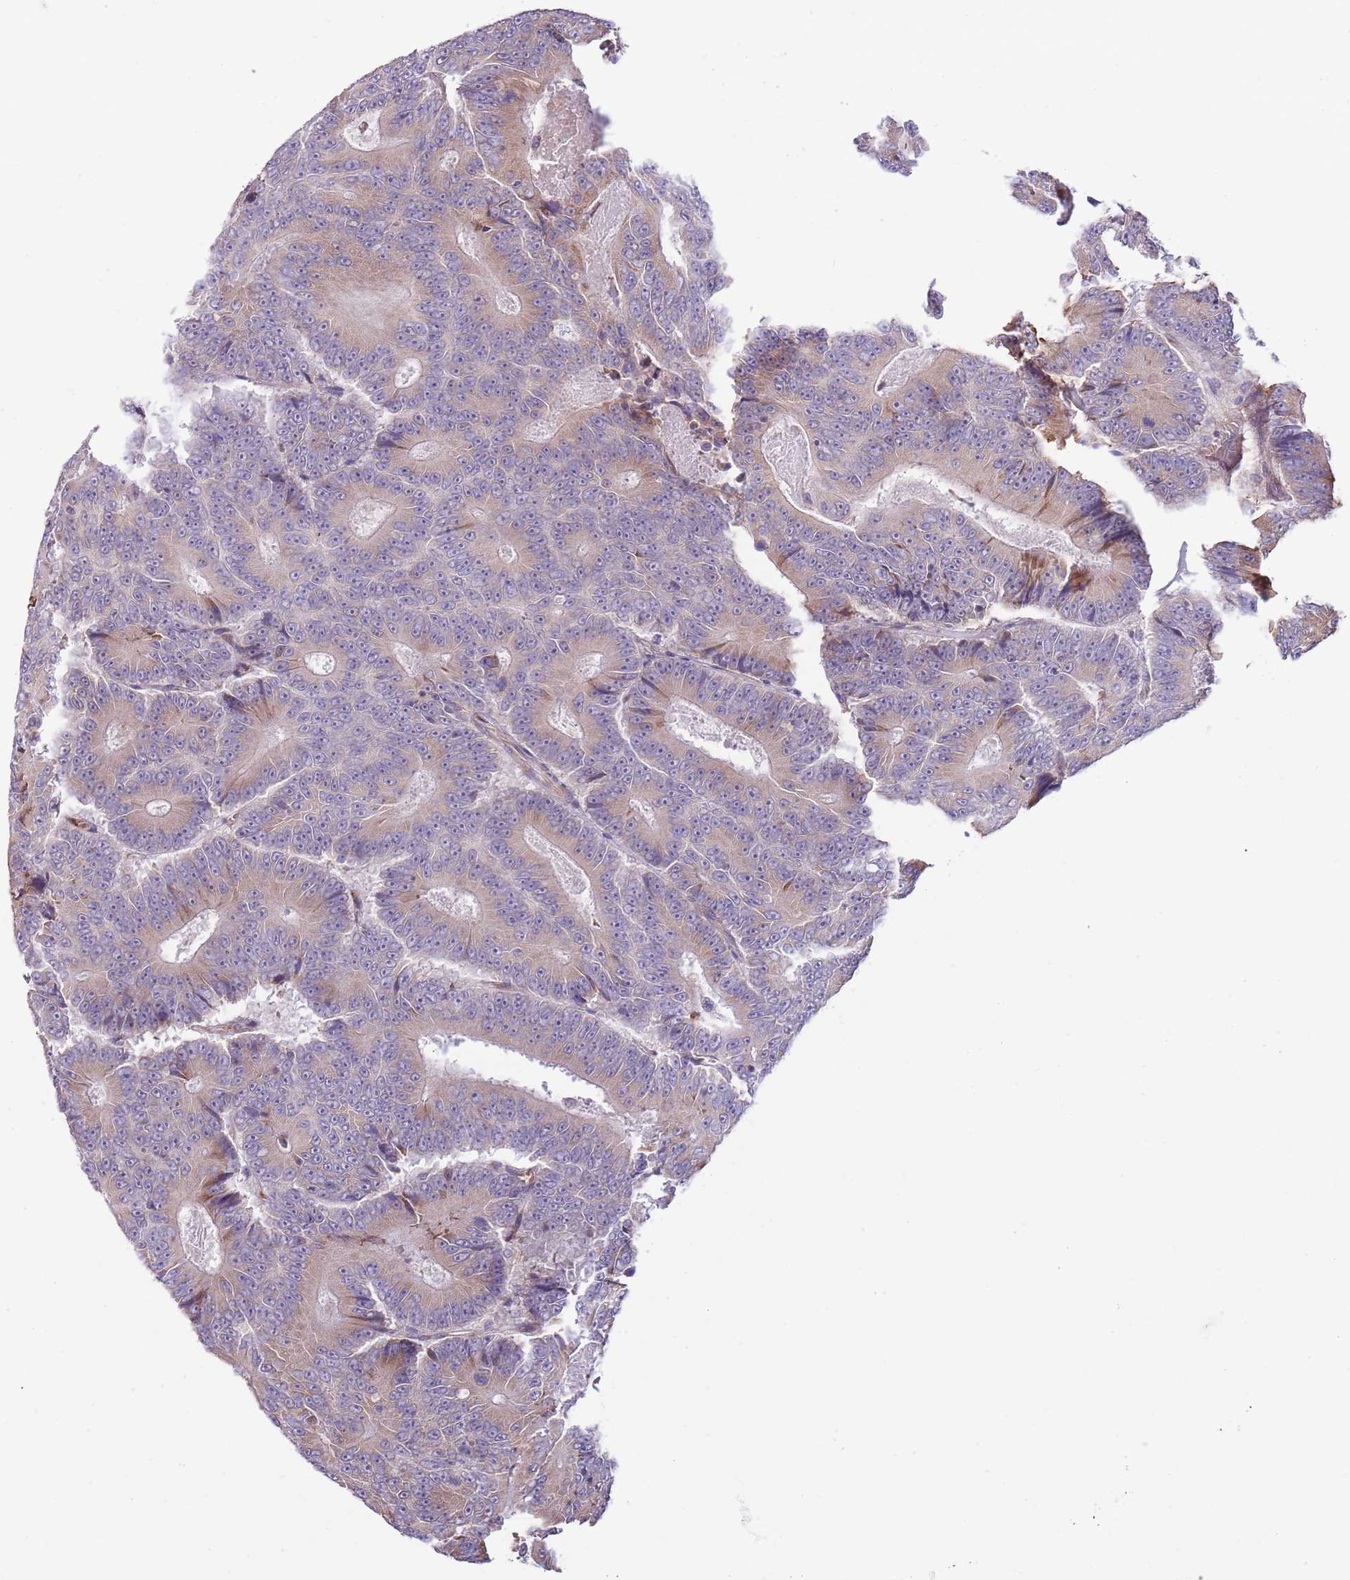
{"staining": {"intensity": "weak", "quantity": "<25%", "location": "cytoplasmic/membranous"}, "tissue": "colorectal cancer", "cell_type": "Tumor cells", "image_type": "cancer", "snomed": [{"axis": "morphology", "description": "Adenocarcinoma, NOS"}, {"axis": "topography", "description": "Colon"}], "caption": "The immunohistochemistry (IHC) micrograph has no significant positivity in tumor cells of colorectal cancer (adenocarcinoma) tissue.", "gene": "DAND5", "patient": {"sex": "male", "age": 83}}